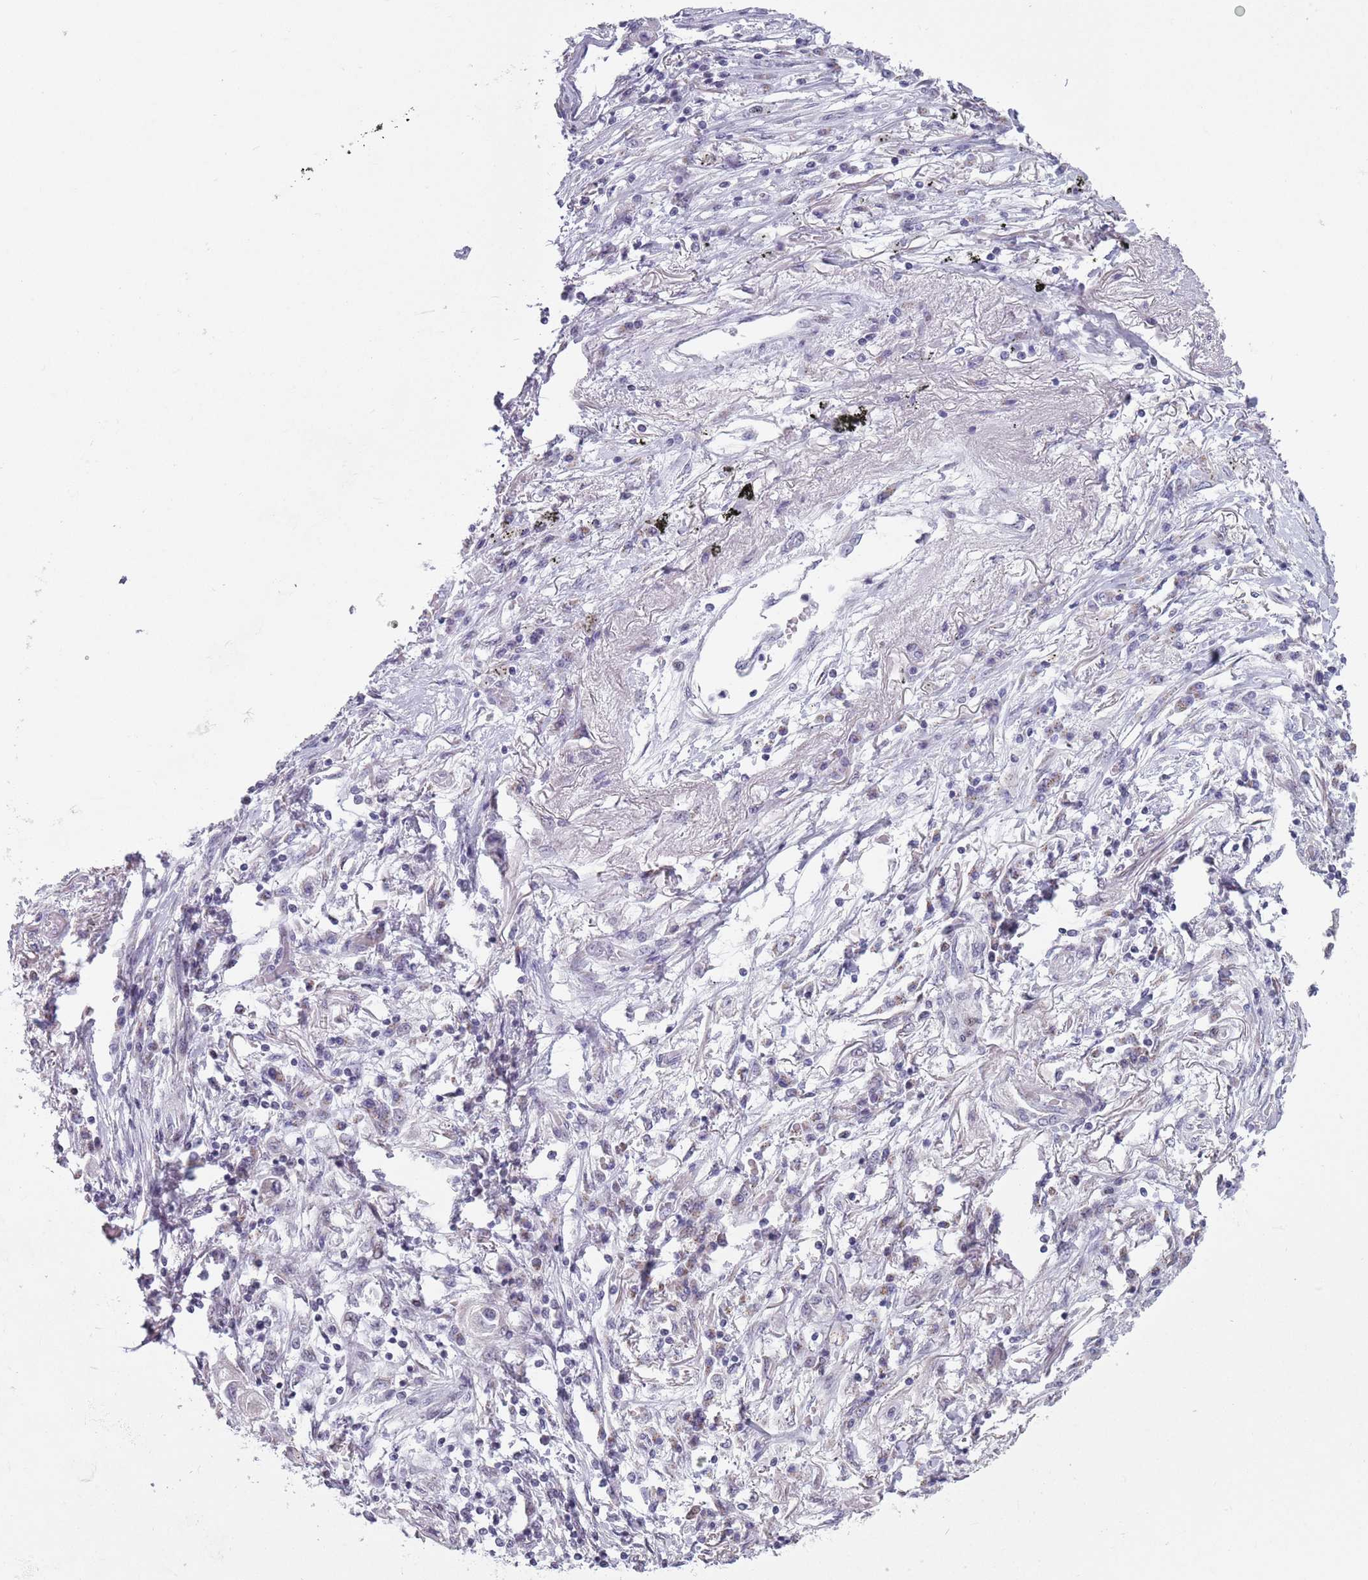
{"staining": {"intensity": "weak", "quantity": "<25%", "location": "nuclear"}, "tissue": "lung cancer", "cell_type": "Tumor cells", "image_type": "cancer", "snomed": [{"axis": "morphology", "description": "Squamous cell carcinoma, NOS"}, {"axis": "topography", "description": "Lung"}], "caption": "DAB immunohistochemical staining of human lung cancer (squamous cell carcinoma) reveals no significant staining in tumor cells. The staining is performed using DAB brown chromogen with nuclei counter-stained in using hematoxylin.", "gene": "ZKSCAN2", "patient": {"sex": "male", "age": 74}}